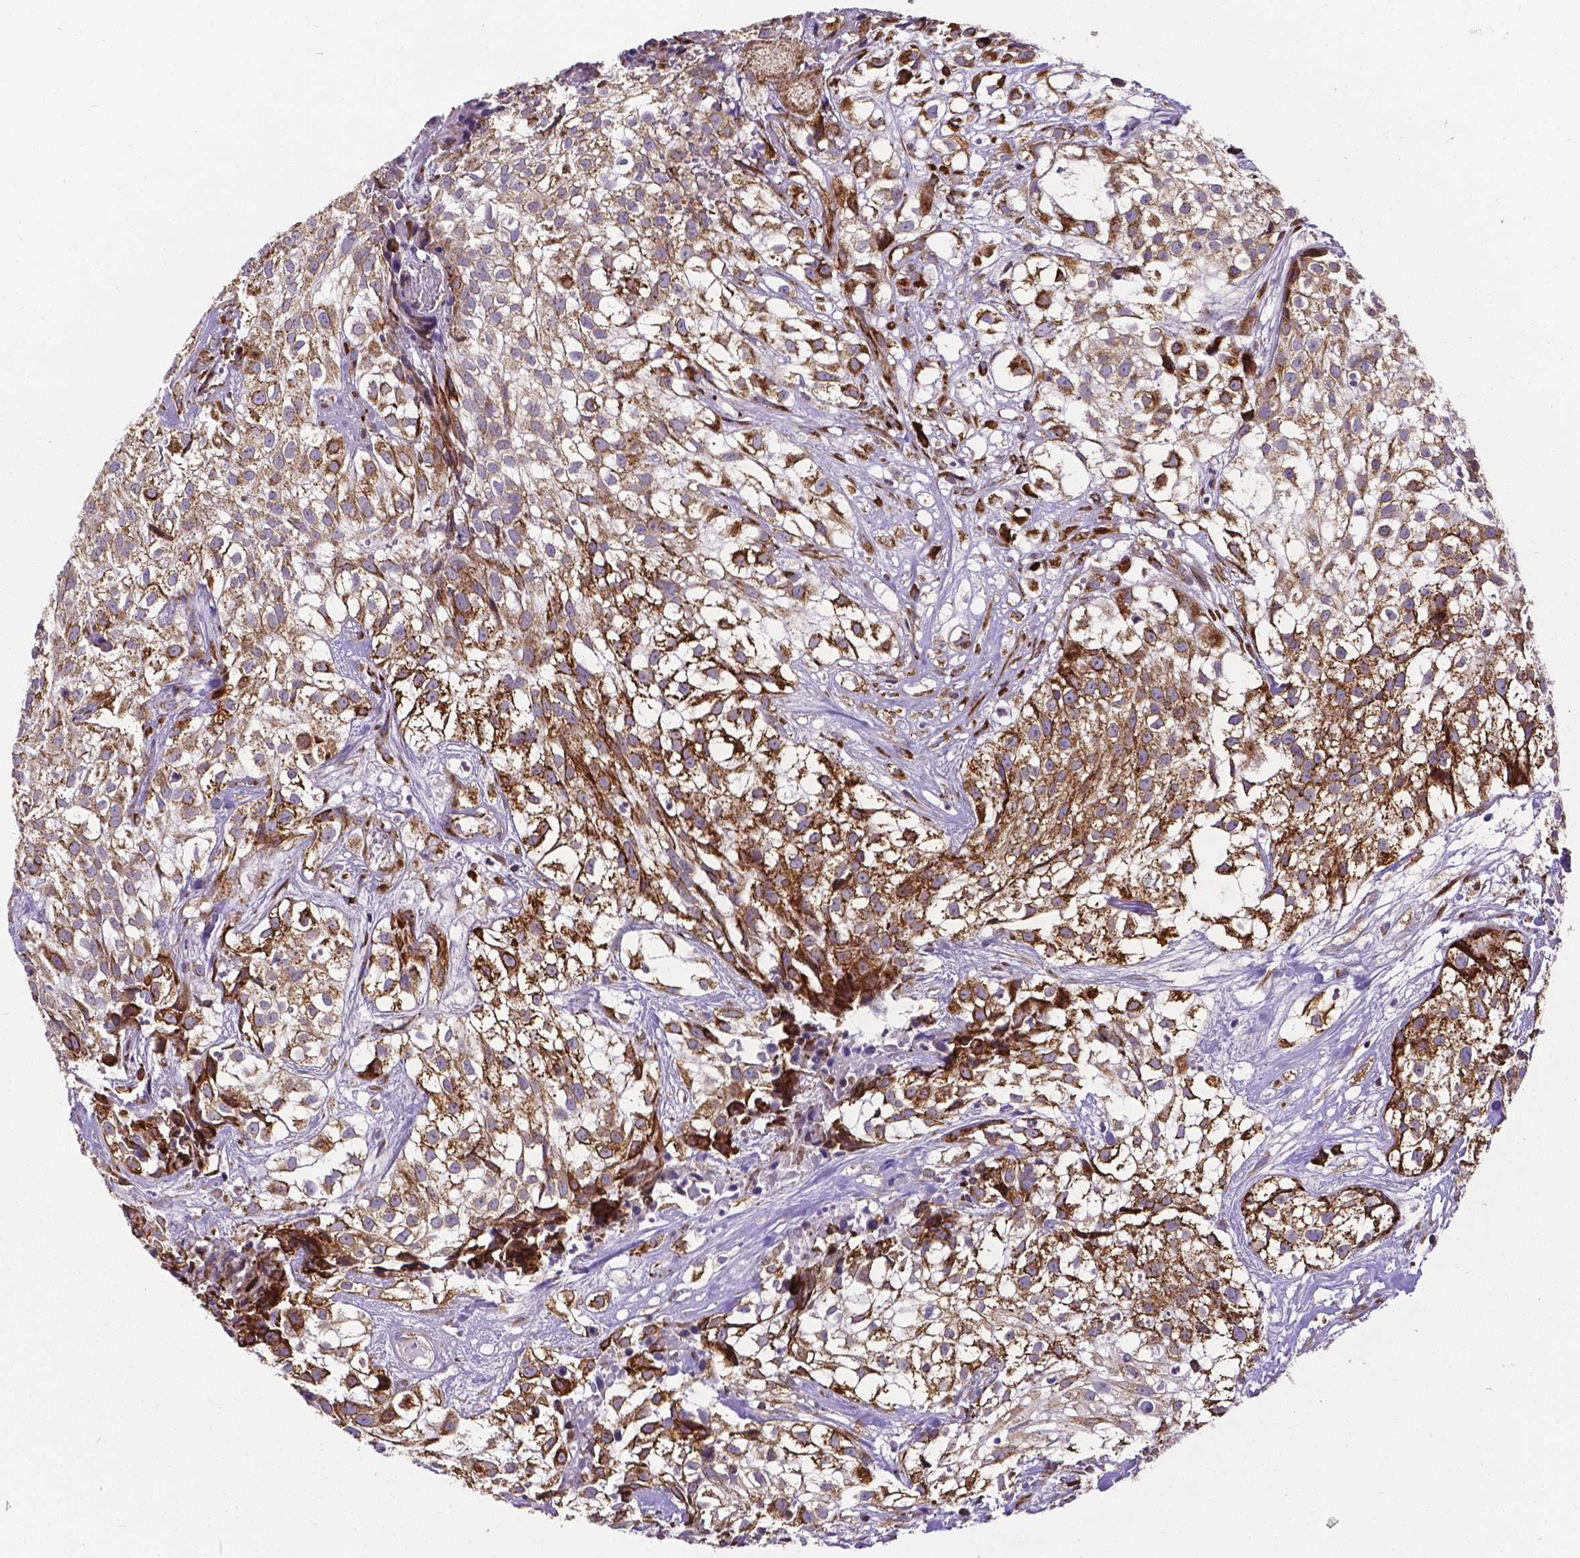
{"staining": {"intensity": "strong", "quantity": "25%-75%", "location": "cytoplasmic/membranous"}, "tissue": "urothelial cancer", "cell_type": "Tumor cells", "image_type": "cancer", "snomed": [{"axis": "morphology", "description": "Urothelial carcinoma, High grade"}, {"axis": "topography", "description": "Urinary bladder"}], "caption": "Immunohistochemistry of human urothelial carcinoma (high-grade) demonstrates high levels of strong cytoplasmic/membranous positivity in approximately 25%-75% of tumor cells. The staining was performed using DAB to visualize the protein expression in brown, while the nuclei were stained in blue with hematoxylin (Magnification: 20x).", "gene": "MTDH", "patient": {"sex": "male", "age": 56}}